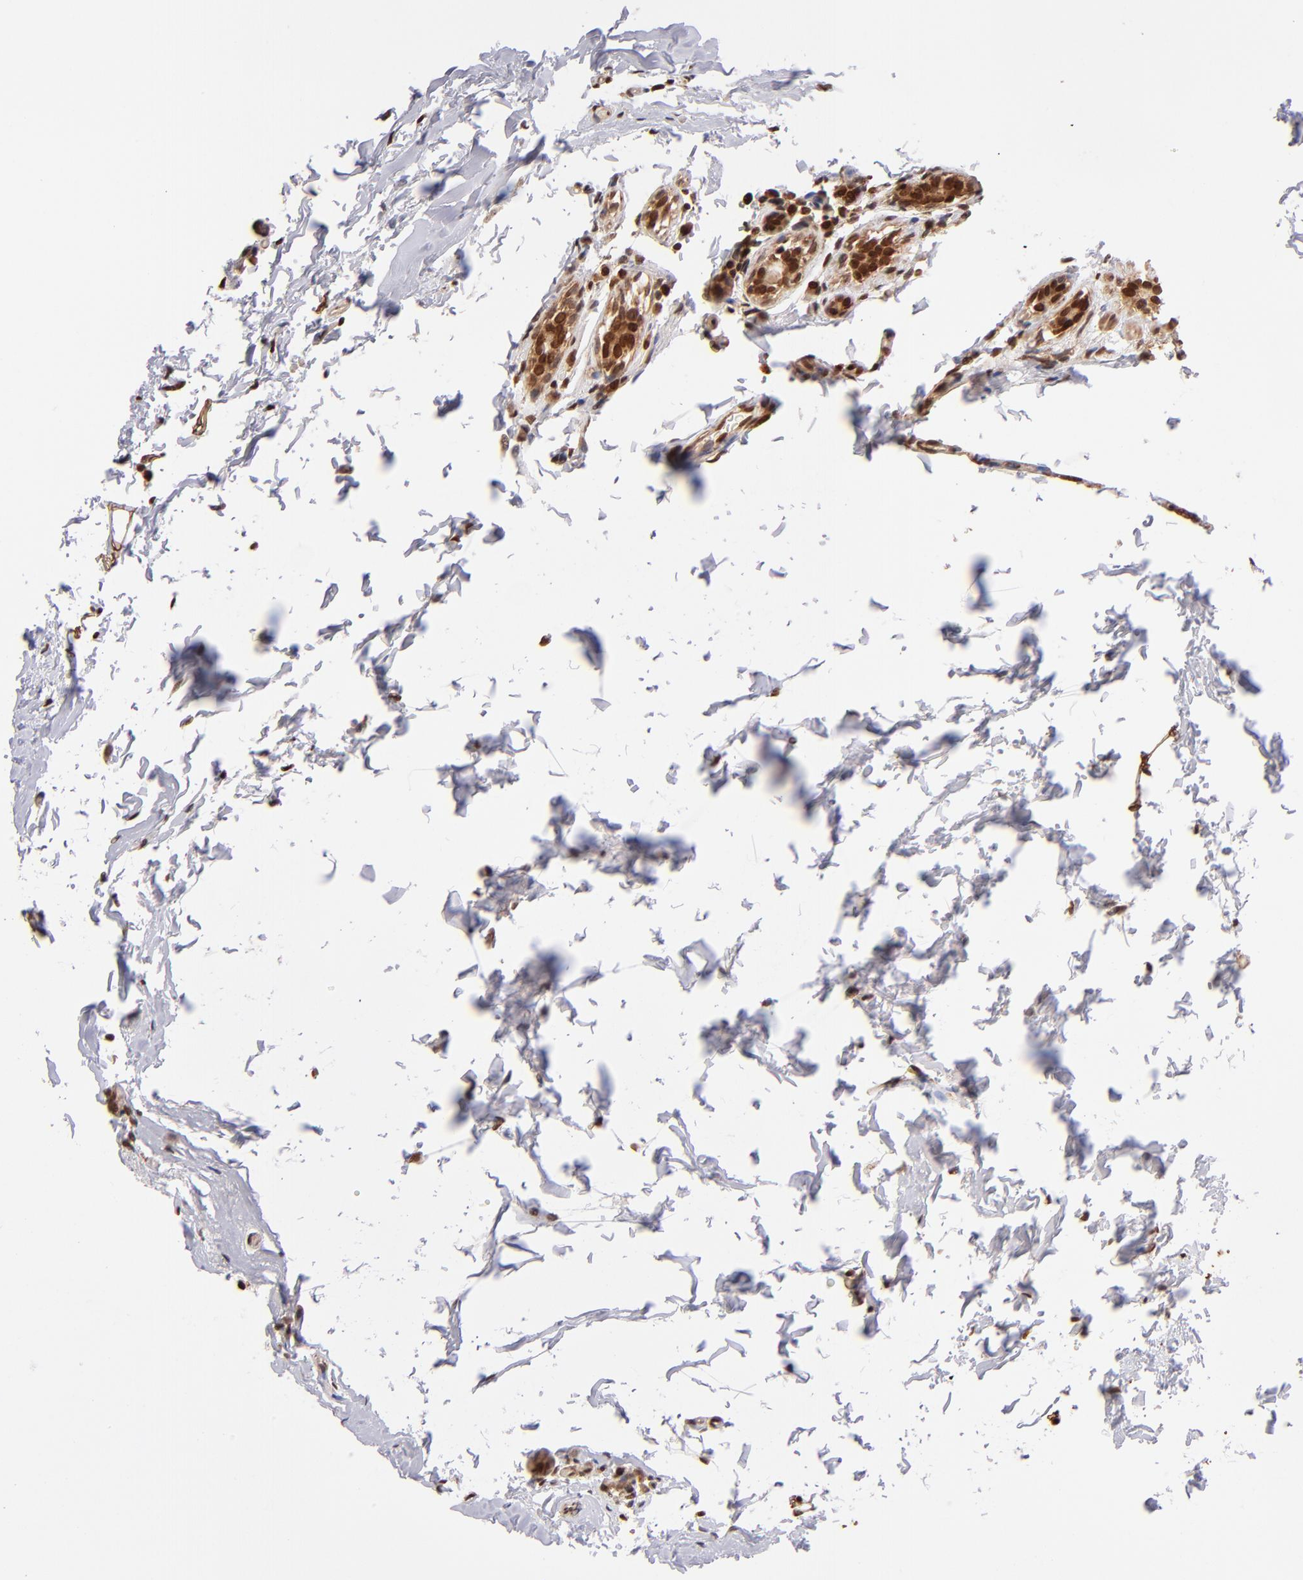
{"staining": {"intensity": "strong", "quantity": ">75%", "location": "cytoplasmic/membranous,nuclear"}, "tissue": "breast cancer", "cell_type": "Tumor cells", "image_type": "cancer", "snomed": [{"axis": "morphology", "description": "Lobular carcinoma"}, {"axis": "topography", "description": "Breast"}], "caption": "A high amount of strong cytoplasmic/membranous and nuclear expression is present in approximately >75% of tumor cells in breast cancer (lobular carcinoma) tissue. (Stains: DAB (3,3'-diaminobenzidine) in brown, nuclei in blue, Microscopy: brightfield microscopy at high magnification).", "gene": "TOP1MT", "patient": {"sex": "female", "age": 55}}